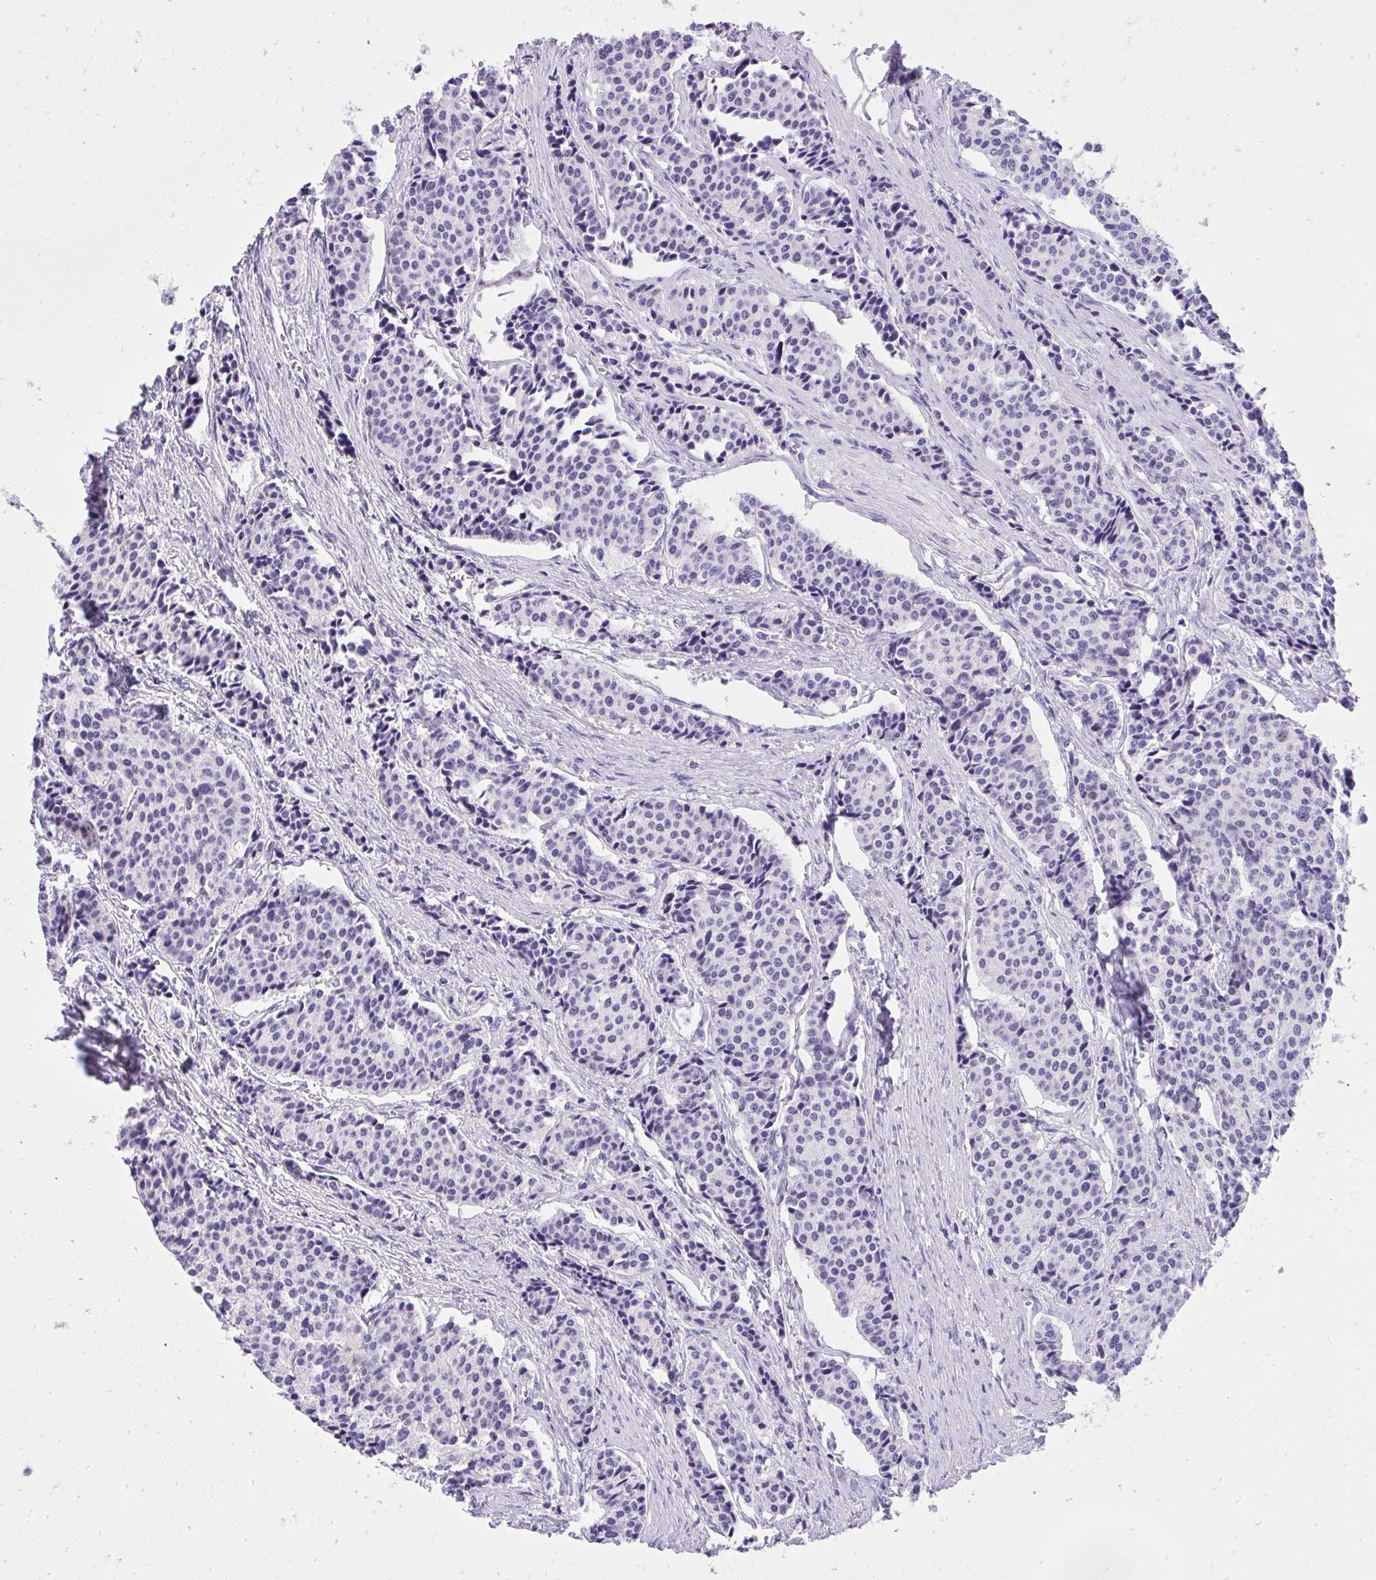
{"staining": {"intensity": "negative", "quantity": "none", "location": "none"}, "tissue": "carcinoid", "cell_type": "Tumor cells", "image_type": "cancer", "snomed": [{"axis": "morphology", "description": "Carcinoid, malignant, NOS"}, {"axis": "topography", "description": "Small intestine"}], "caption": "A photomicrograph of carcinoid stained for a protein displays no brown staining in tumor cells.", "gene": "KLK1", "patient": {"sex": "male", "age": 73}}